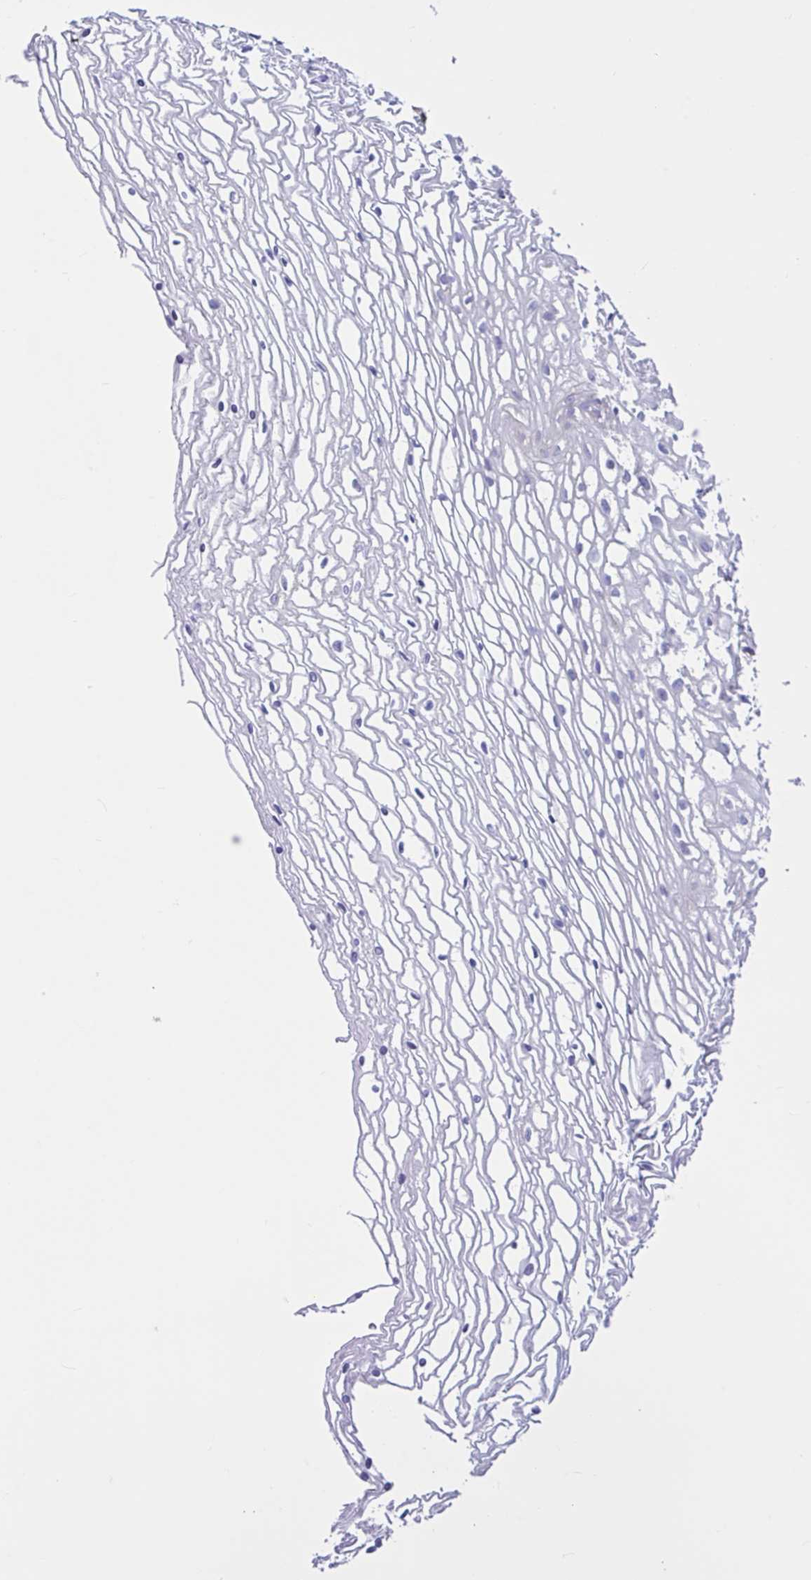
{"staining": {"intensity": "weak", "quantity": "<25%", "location": "cytoplasmic/membranous"}, "tissue": "cervix", "cell_type": "Glandular cells", "image_type": "normal", "snomed": [{"axis": "morphology", "description": "Normal tissue, NOS"}, {"axis": "topography", "description": "Cervix"}], "caption": "This is a photomicrograph of immunohistochemistry staining of normal cervix, which shows no positivity in glandular cells.", "gene": "NDUFS2", "patient": {"sex": "female", "age": 36}}